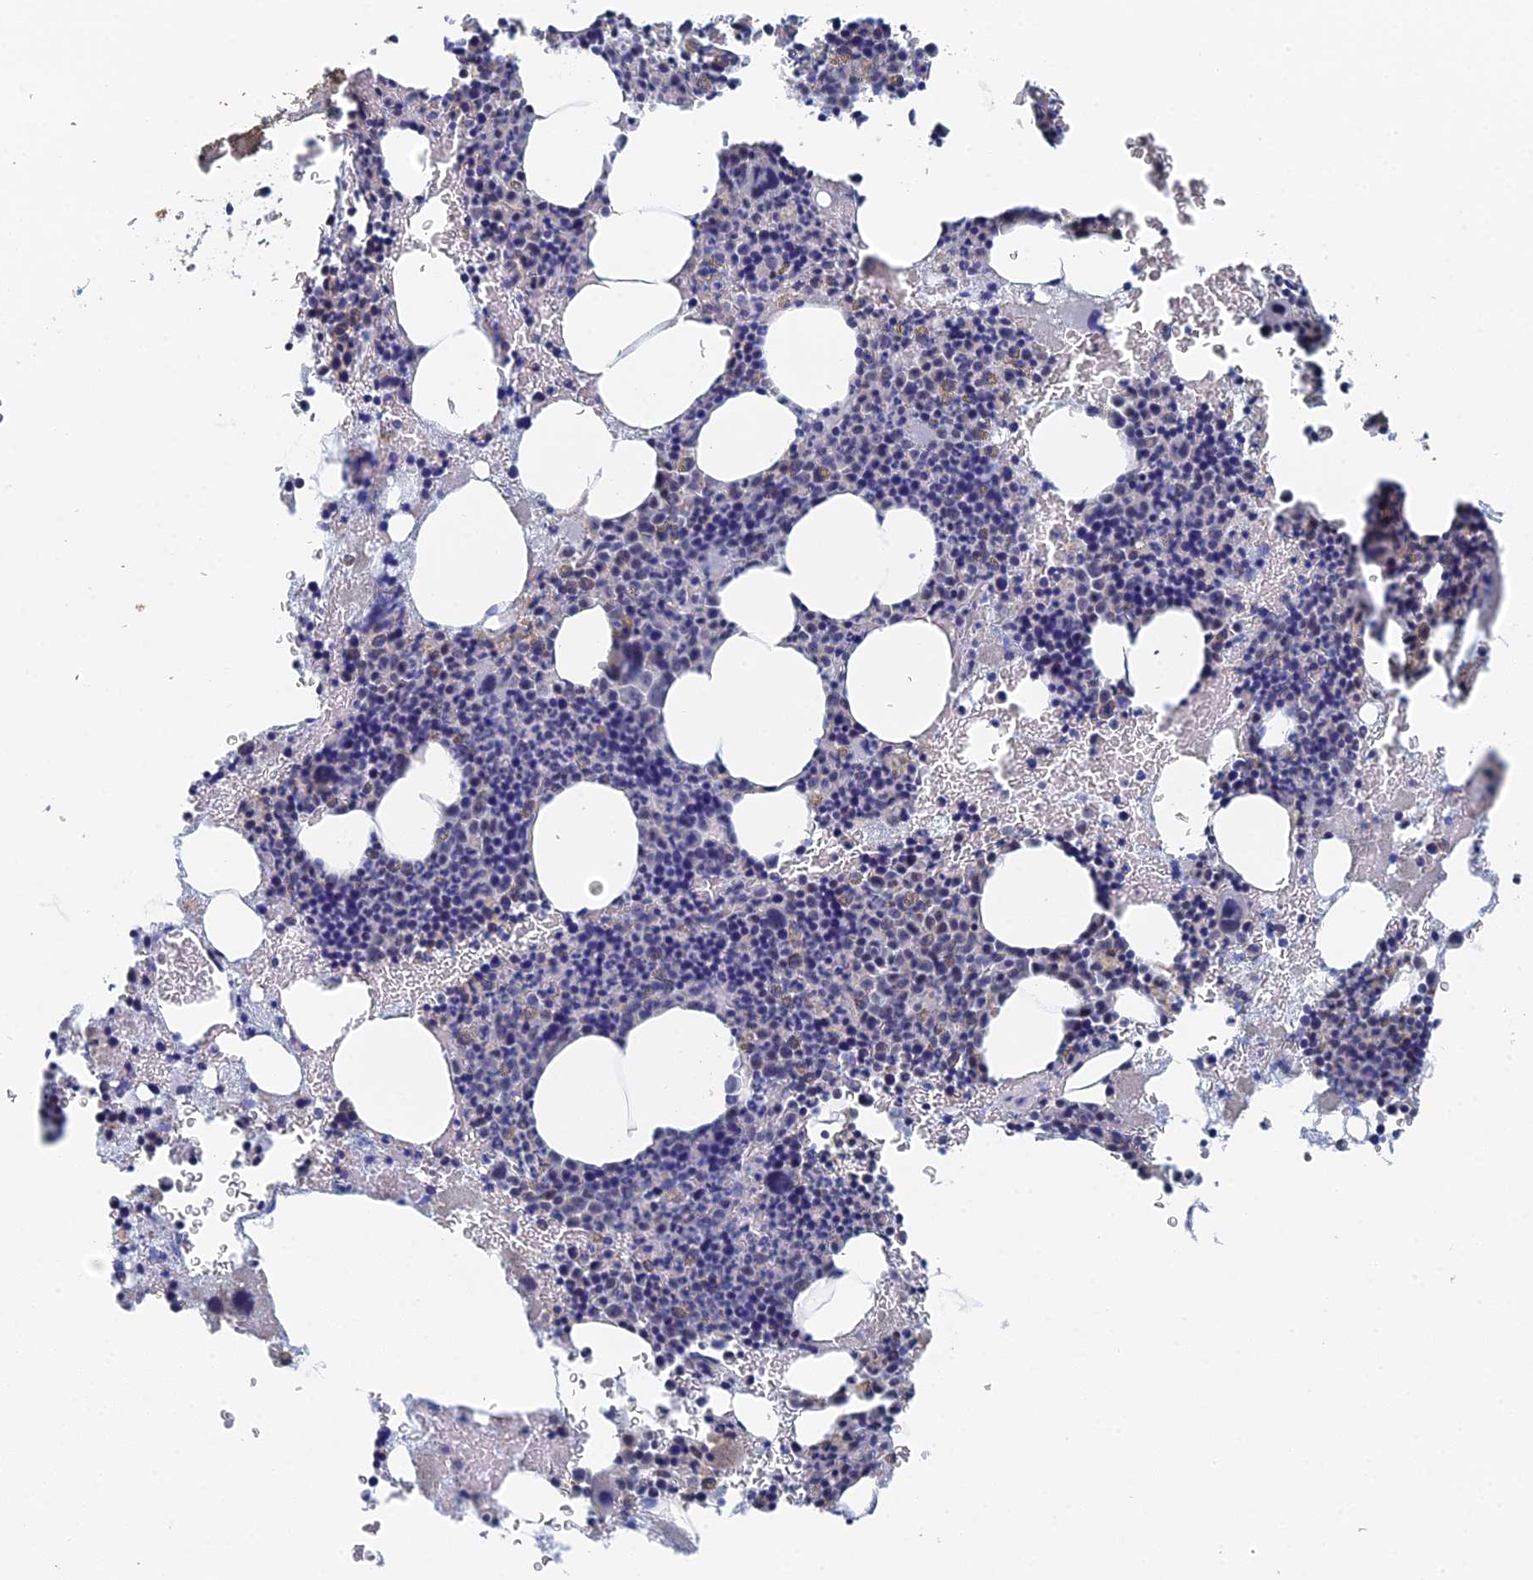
{"staining": {"intensity": "negative", "quantity": "none", "location": "none"}, "tissue": "bone marrow", "cell_type": "Hematopoietic cells", "image_type": "normal", "snomed": [{"axis": "morphology", "description": "Normal tissue, NOS"}, {"axis": "topography", "description": "Bone marrow"}], "caption": "The immunohistochemistry (IHC) image has no significant expression in hematopoietic cells of bone marrow. Nuclei are stained in blue.", "gene": "TSSC4", "patient": {"sex": "female", "age": 41}}